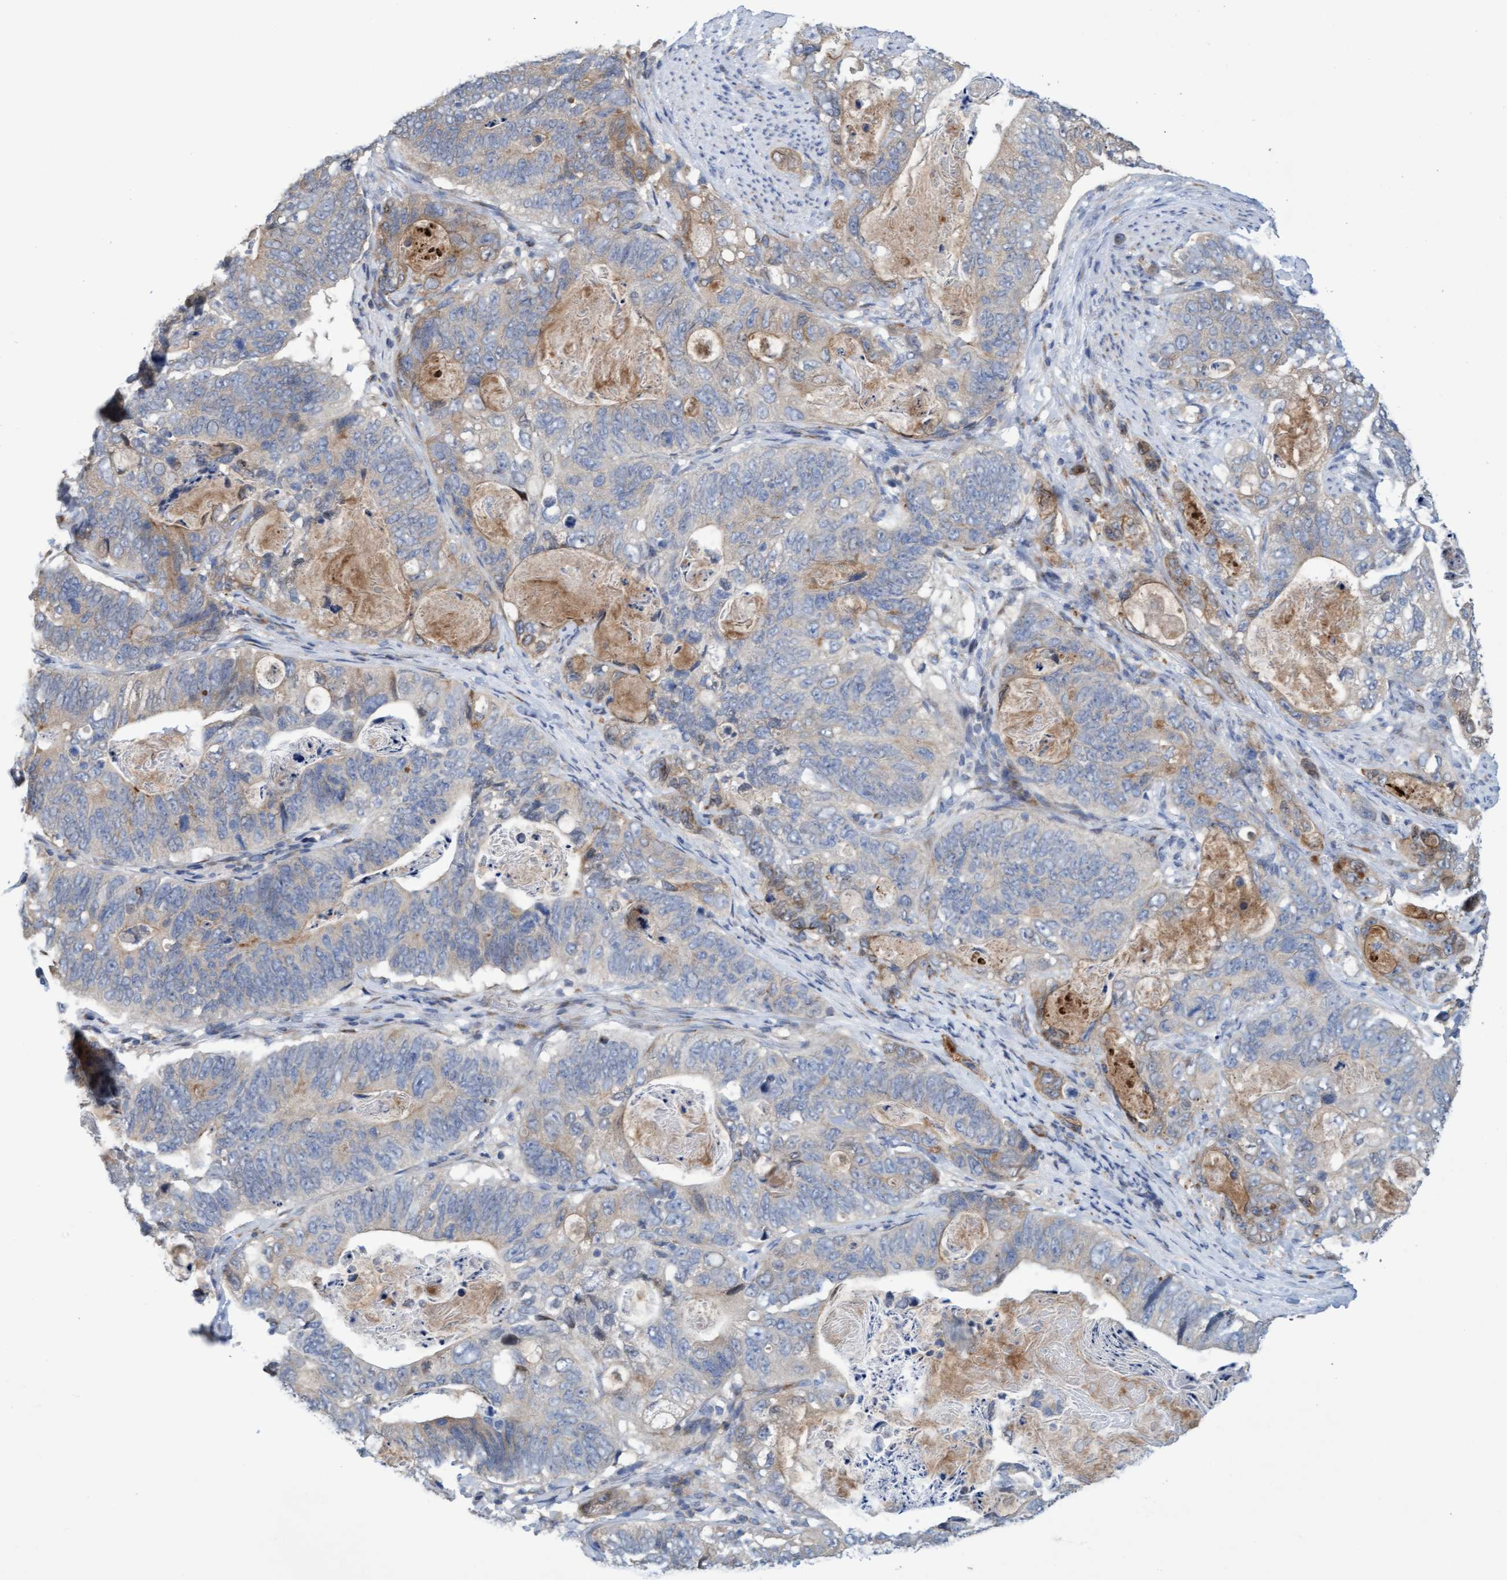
{"staining": {"intensity": "weak", "quantity": "<25%", "location": "cytoplasmic/membranous"}, "tissue": "stomach cancer", "cell_type": "Tumor cells", "image_type": "cancer", "snomed": [{"axis": "morphology", "description": "Normal tissue, NOS"}, {"axis": "morphology", "description": "Adenocarcinoma, NOS"}, {"axis": "topography", "description": "Stomach"}], "caption": "Human stomach cancer stained for a protein using IHC demonstrates no staining in tumor cells.", "gene": "SLC28A3", "patient": {"sex": "female", "age": 89}}